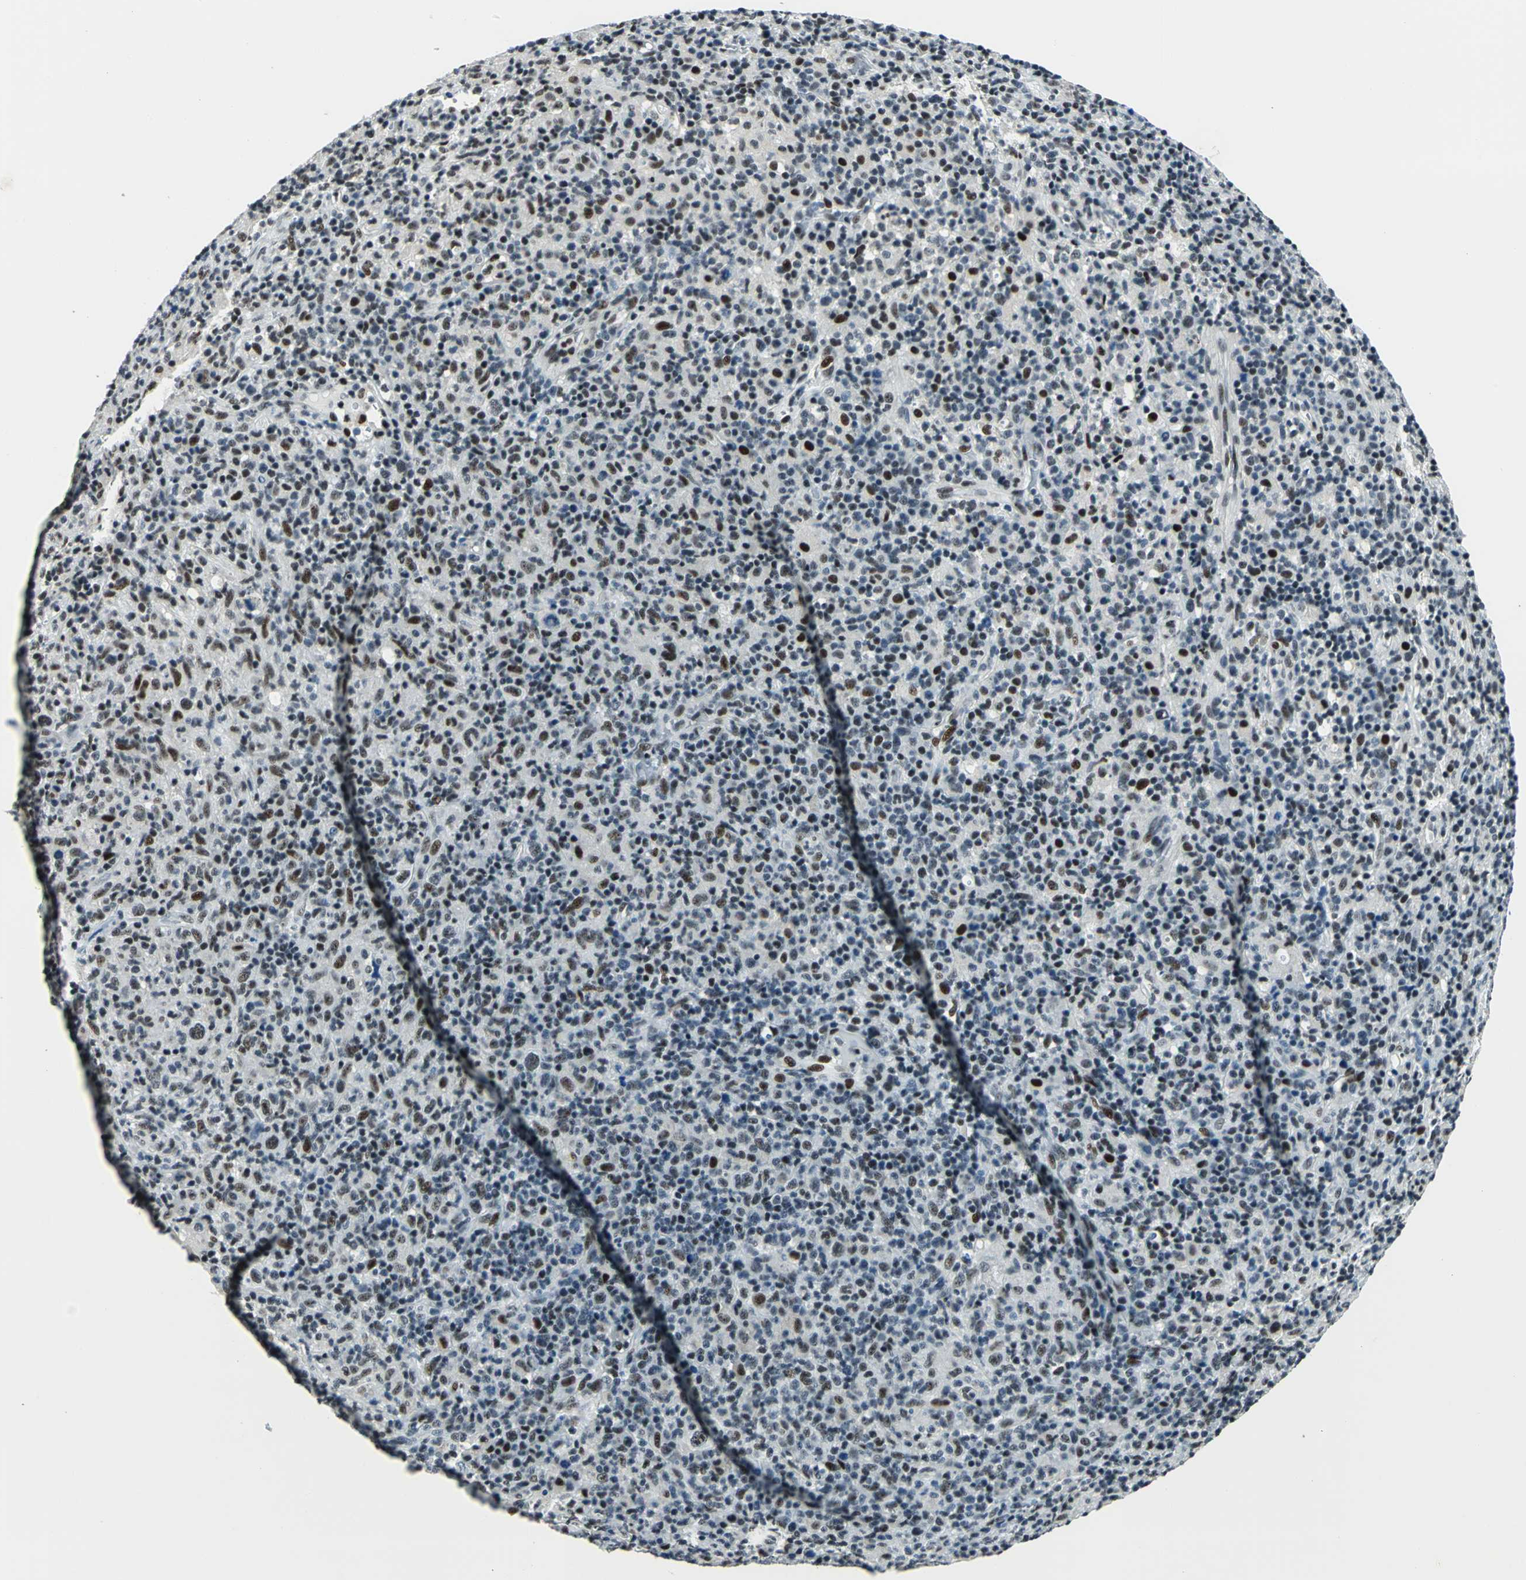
{"staining": {"intensity": "strong", "quantity": "25%-75%", "location": "nuclear"}, "tissue": "lymphoma", "cell_type": "Tumor cells", "image_type": "cancer", "snomed": [{"axis": "morphology", "description": "Hodgkin's disease, NOS"}, {"axis": "topography", "description": "Lymph node"}], "caption": "IHC staining of lymphoma, which reveals high levels of strong nuclear expression in approximately 25%-75% of tumor cells indicating strong nuclear protein positivity. The staining was performed using DAB (3,3'-diaminobenzidine) (brown) for protein detection and nuclei were counterstained in hematoxylin (blue).", "gene": "KAT6B", "patient": {"sex": "male", "age": 65}}